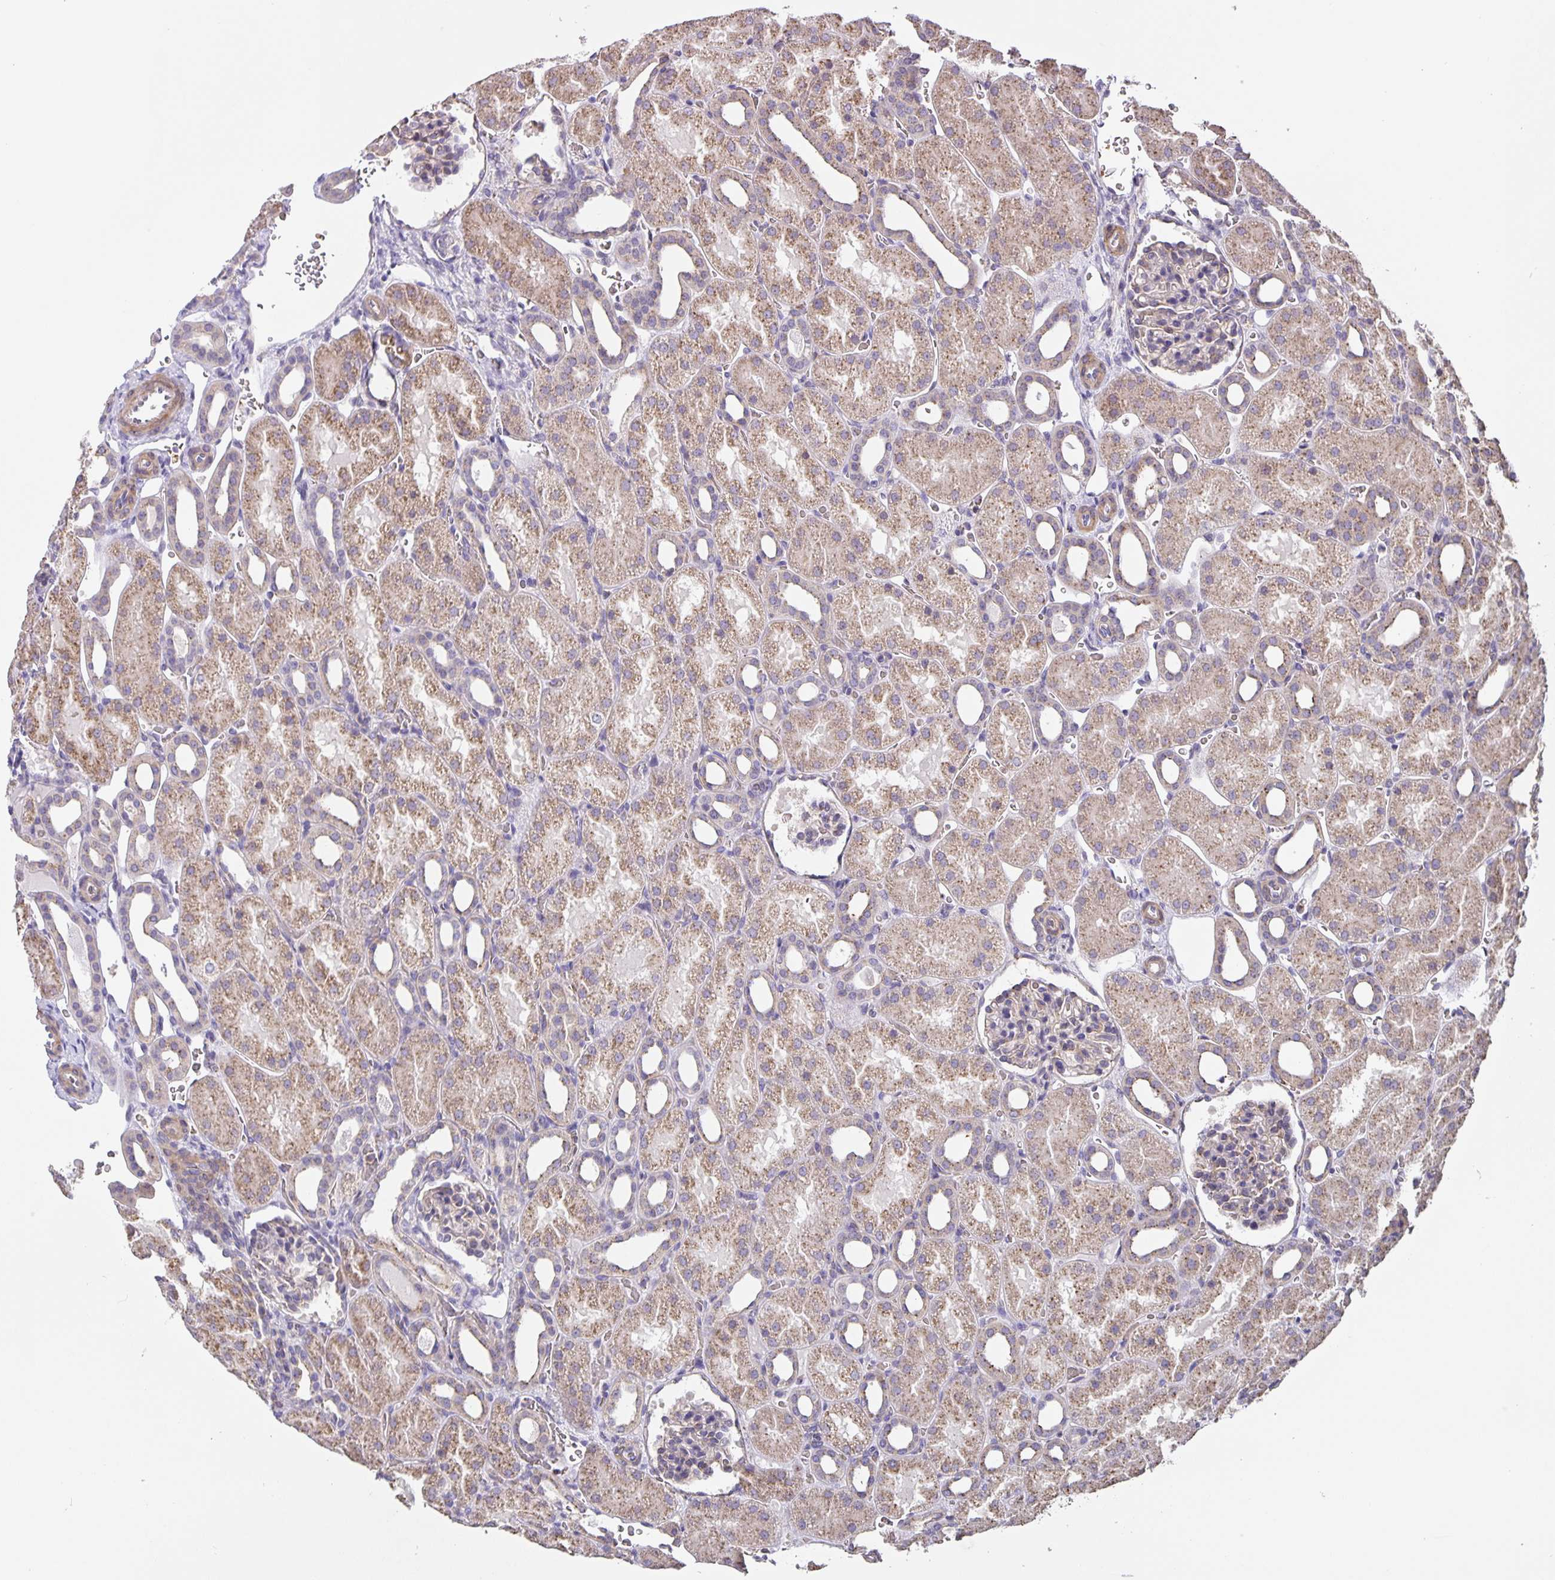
{"staining": {"intensity": "moderate", "quantity": "<25%", "location": "cytoplasmic/membranous"}, "tissue": "kidney", "cell_type": "Cells in glomeruli", "image_type": "normal", "snomed": [{"axis": "morphology", "description": "Normal tissue, NOS"}, {"axis": "topography", "description": "Kidney"}], "caption": "Moderate cytoplasmic/membranous staining is identified in approximately <25% of cells in glomeruli in normal kidney.", "gene": "TMEM71", "patient": {"sex": "male", "age": 2}}